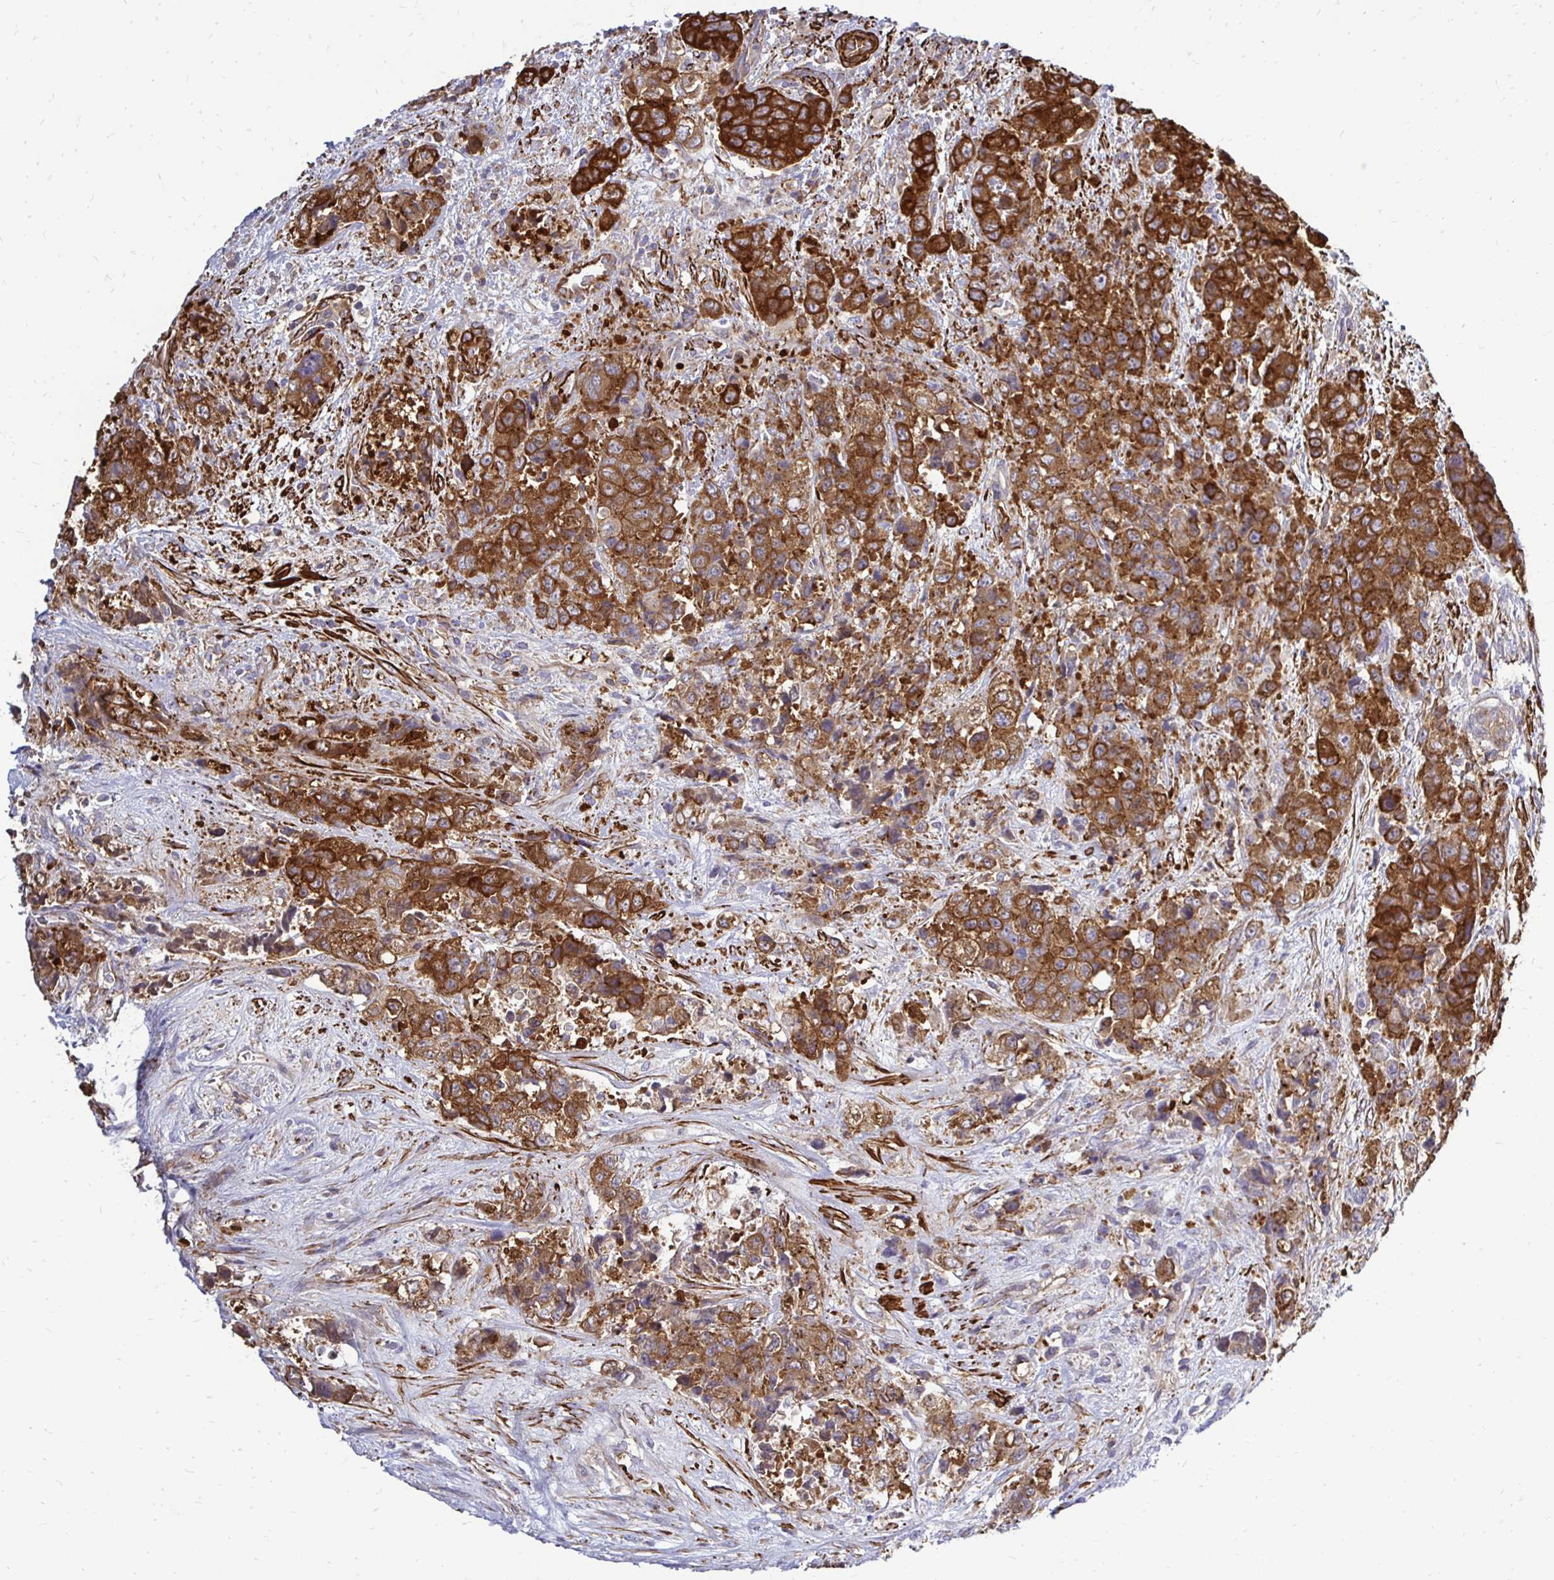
{"staining": {"intensity": "strong", "quantity": ">75%", "location": "cytoplasmic/membranous"}, "tissue": "urothelial cancer", "cell_type": "Tumor cells", "image_type": "cancer", "snomed": [{"axis": "morphology", "description": "Urothelial carcinoma, High grade"}, {"axis": "topography", "description": "Urinary bladder"}], "caption": "Urothelial cancer stained for a protein demonstrates strong cytoplasmic/membranous positivity in tumor cells. The protein of interest is stained brown, and the nuclei are stained in blue (DAB (3,3'-diaminobenzidine) IHC with brightfield microscopy, high magnification).", "gene": "CTPS1", "patient": {"sex": "female", "age": 78}}